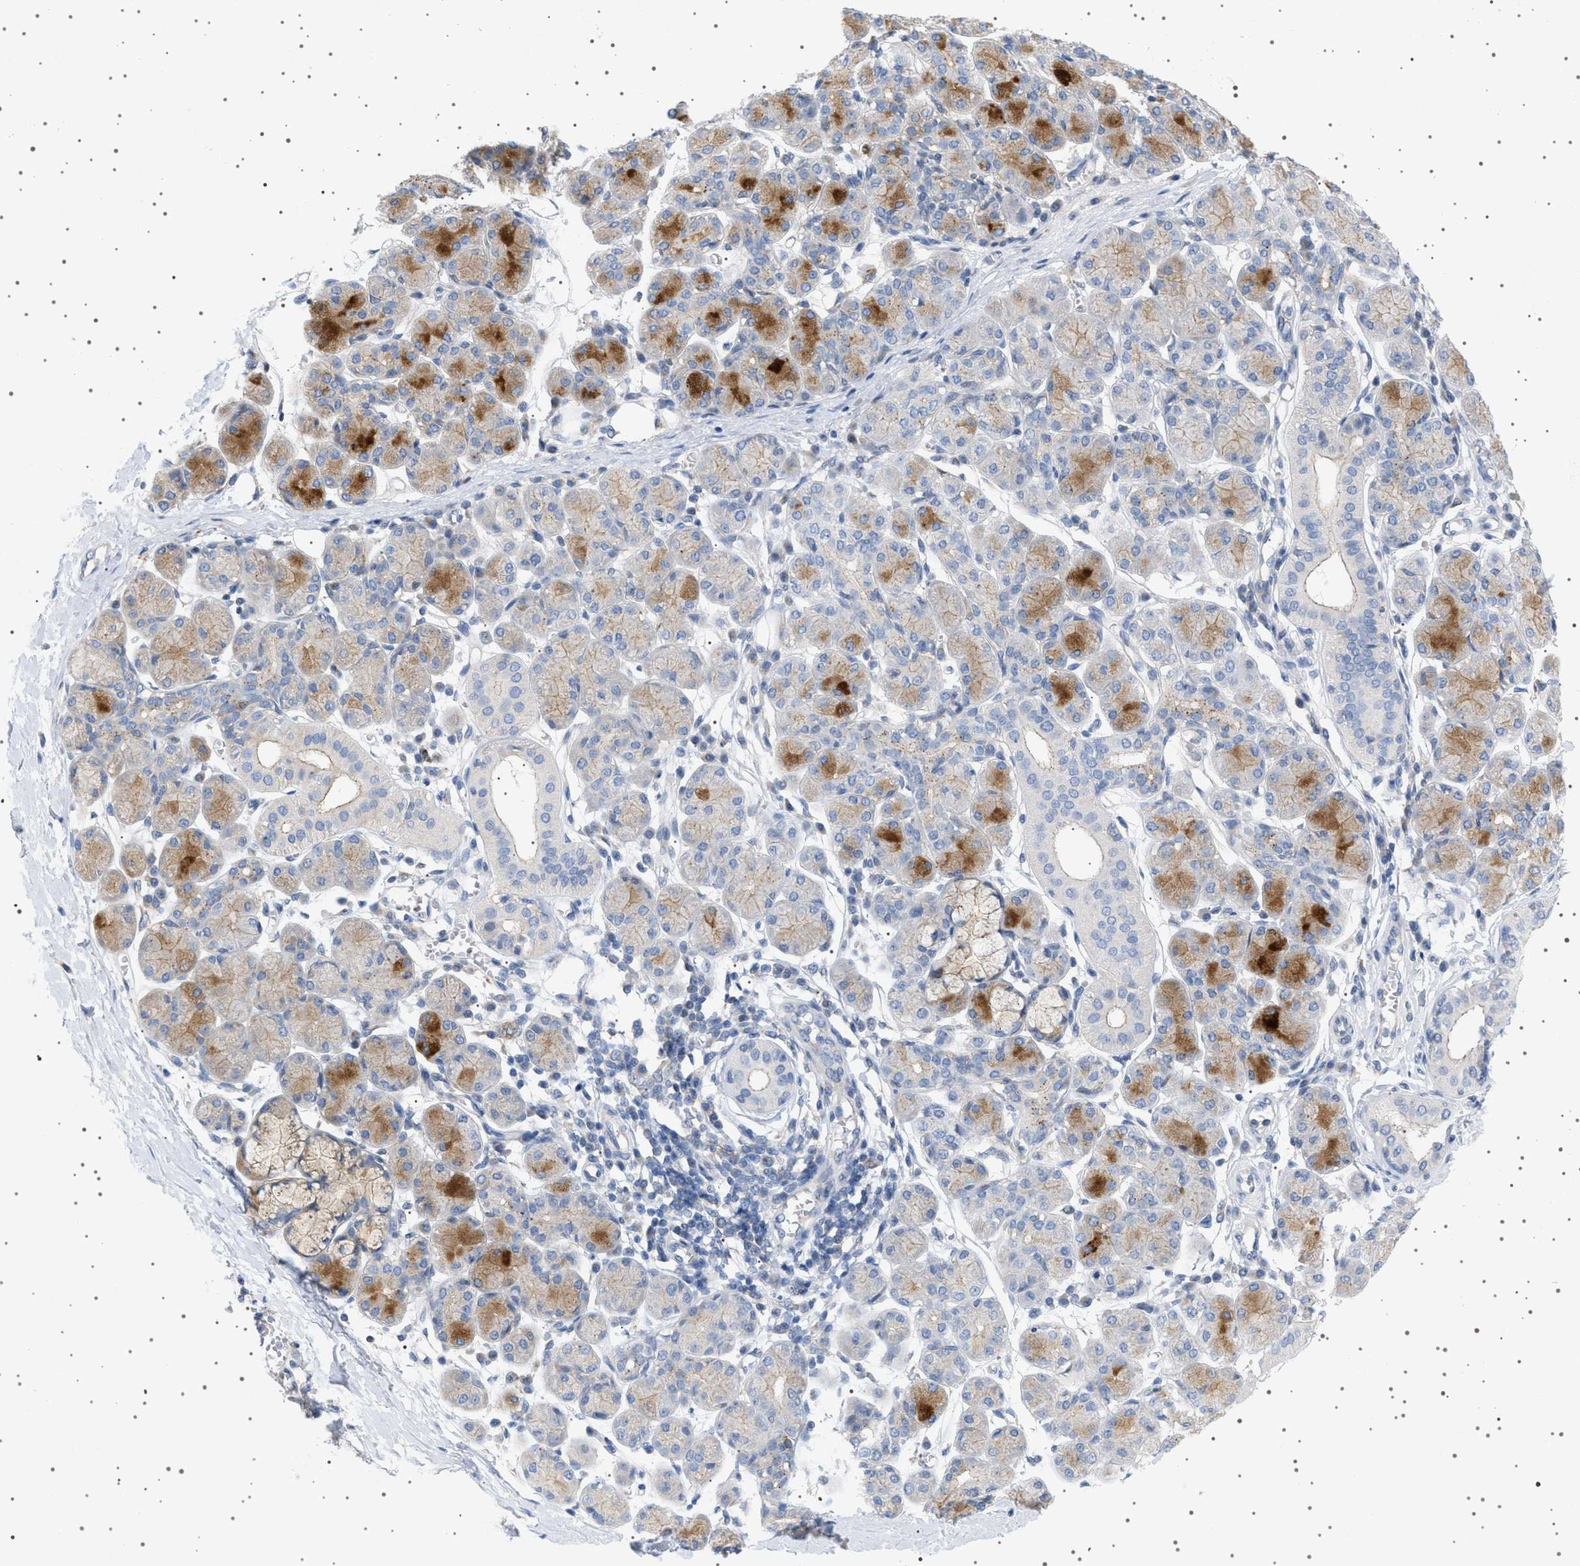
{"staining": {"intensity": "moderate", "quantity": "25%-75%", "location": "cytoplasmic/membranous"}, "tissue": "salivary gland", "cell_type": "Glandular cells", "image_type": "normal", "snomed": [{"axis": "morphology", "description": "Normal tissue, NOS"}, {"axis": "morphology", "description": "Inflammation, NOS"}, {"axis": "topography", "description": "Lymph node"}, {"axis": "topography", "description": "Salivary gland"}], "caption": "This image demonstrates immunohistochemistry (IHC) staining of normal salivary gland, with medium moderate cytoplasmic/membranous positivity in about 25%-75% of glandular cells.", "gene": "ADCY10", "patient": {"sex": "male", "age": 3}}